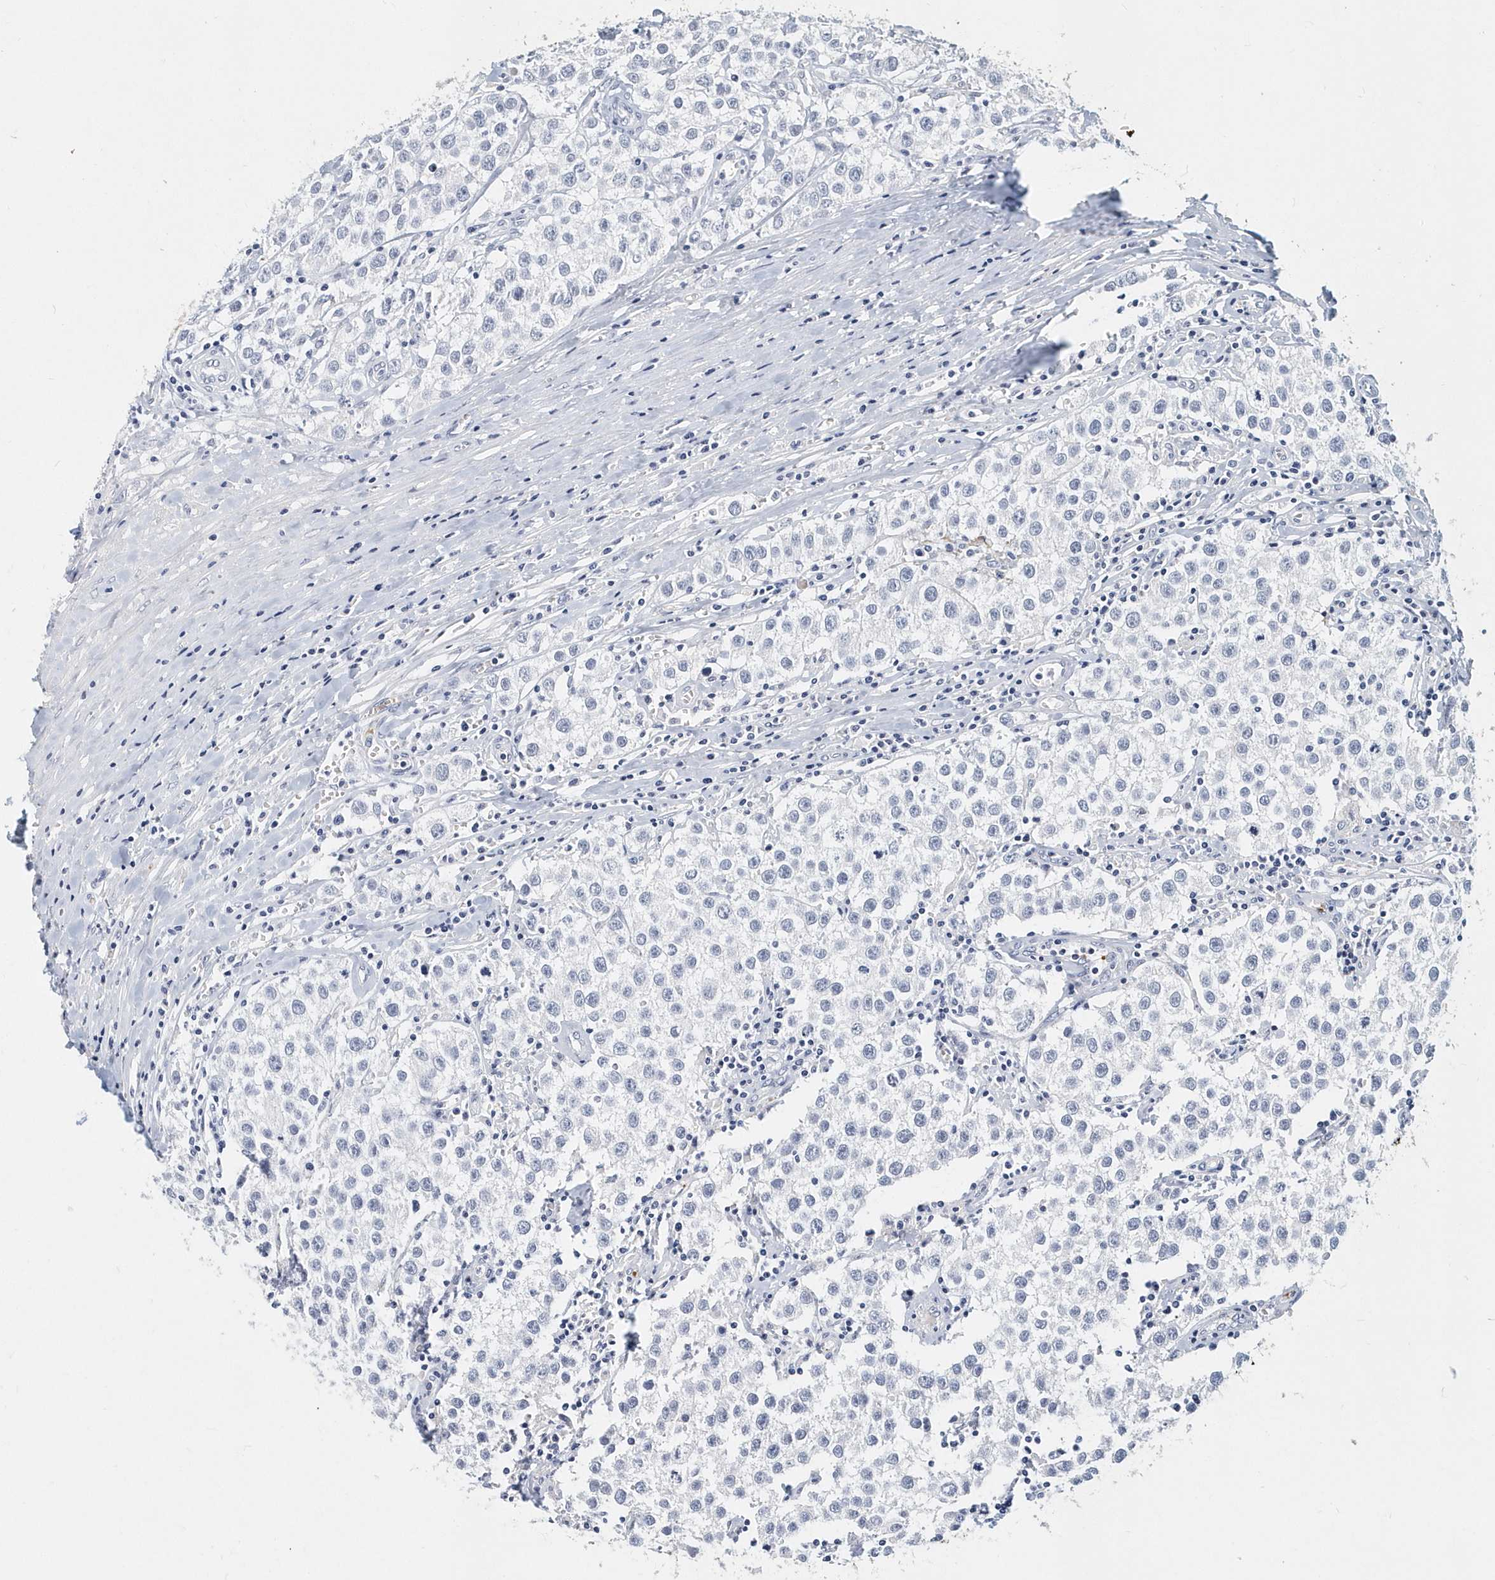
{"staining": {"intensity": "negative", "quantity": "none", "location": "none"}, "tissue": "testis cancer", "cell_type": "Tumor cells", "image_type": "cancer", "snomed": [{"axis": "morphology", "description": "Seminoma, NOS"}, {"axis": "morphology", "description": "Carcinoma, Embryonal, NOS"}, {"axis": "topography", "description": "Testis"}], "caption": "IHC of embryonal carcinoma (testis) demonstrates no staining in tumor cells. (Stains: DAB immunohistochemistry (IHC) with hematoxylin counter stain, Microscopy: brightfield microscopy at high magnification).", "gene": "ITGA2B", "patient": {"sex": "male", "age": 43}}